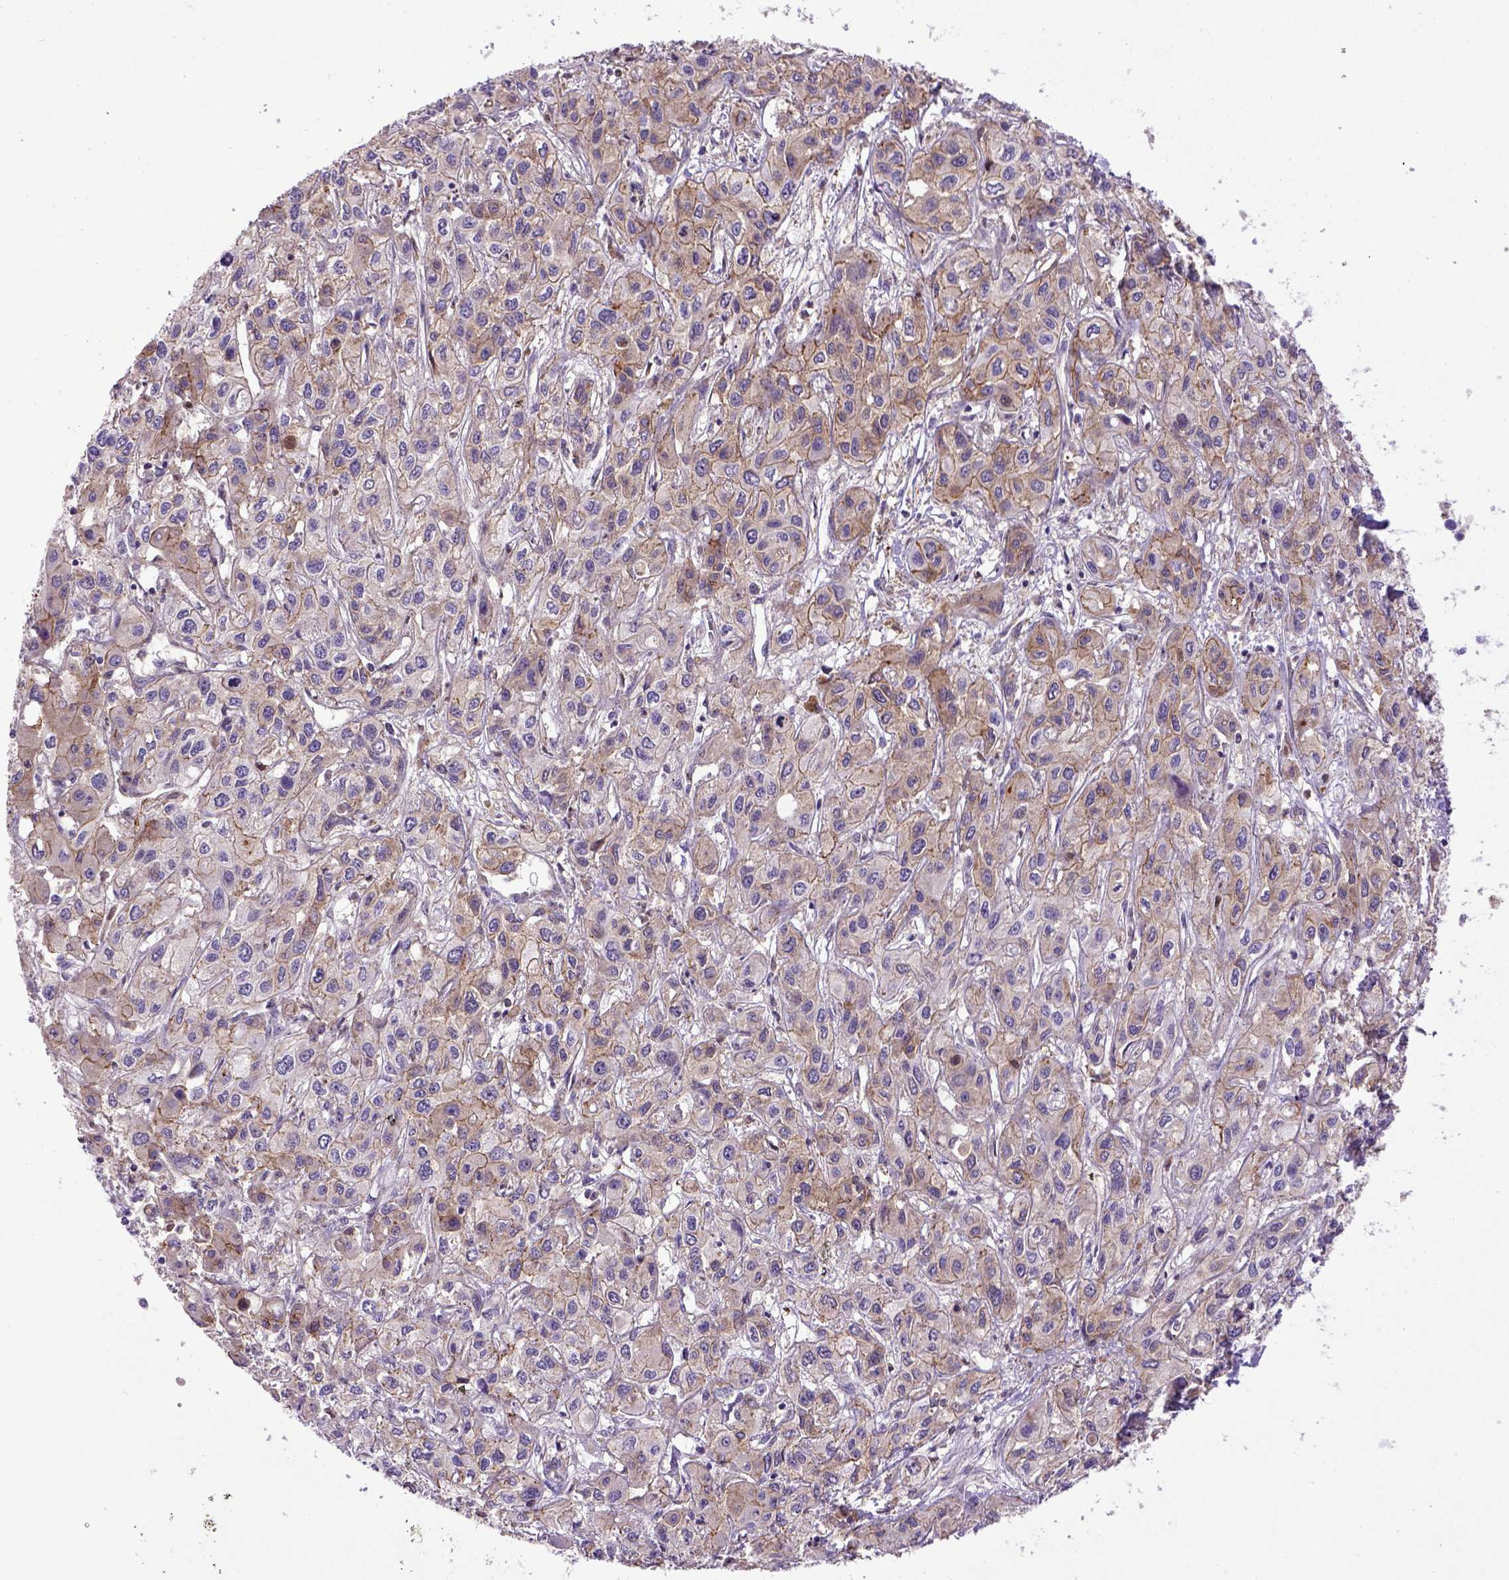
{"staining": {"intensity": "weak", "quantity": "25%-75%", "location": "cytoplasmic/membranous"}, "tissue": "liver cancer", "cell_type": "Tumor cells", "image_type": "cancer", "snomed": [{"axis": "morphology", "description": "Cholangiocarcinoma"}, {"axis": "topography", "description": "Liver"}], "caption": "A high-resolution photomicrograph shows immunohistochemistry (IHC) staining of liver cancer, which displays weak cytoplasmic/membranous expression in about 25%-75% of tumor cells. (Brightfield microscopy of DAB IHC at high magnification).", "gene": "CDH1", "patient": {"sex": "female", "age": 66}}